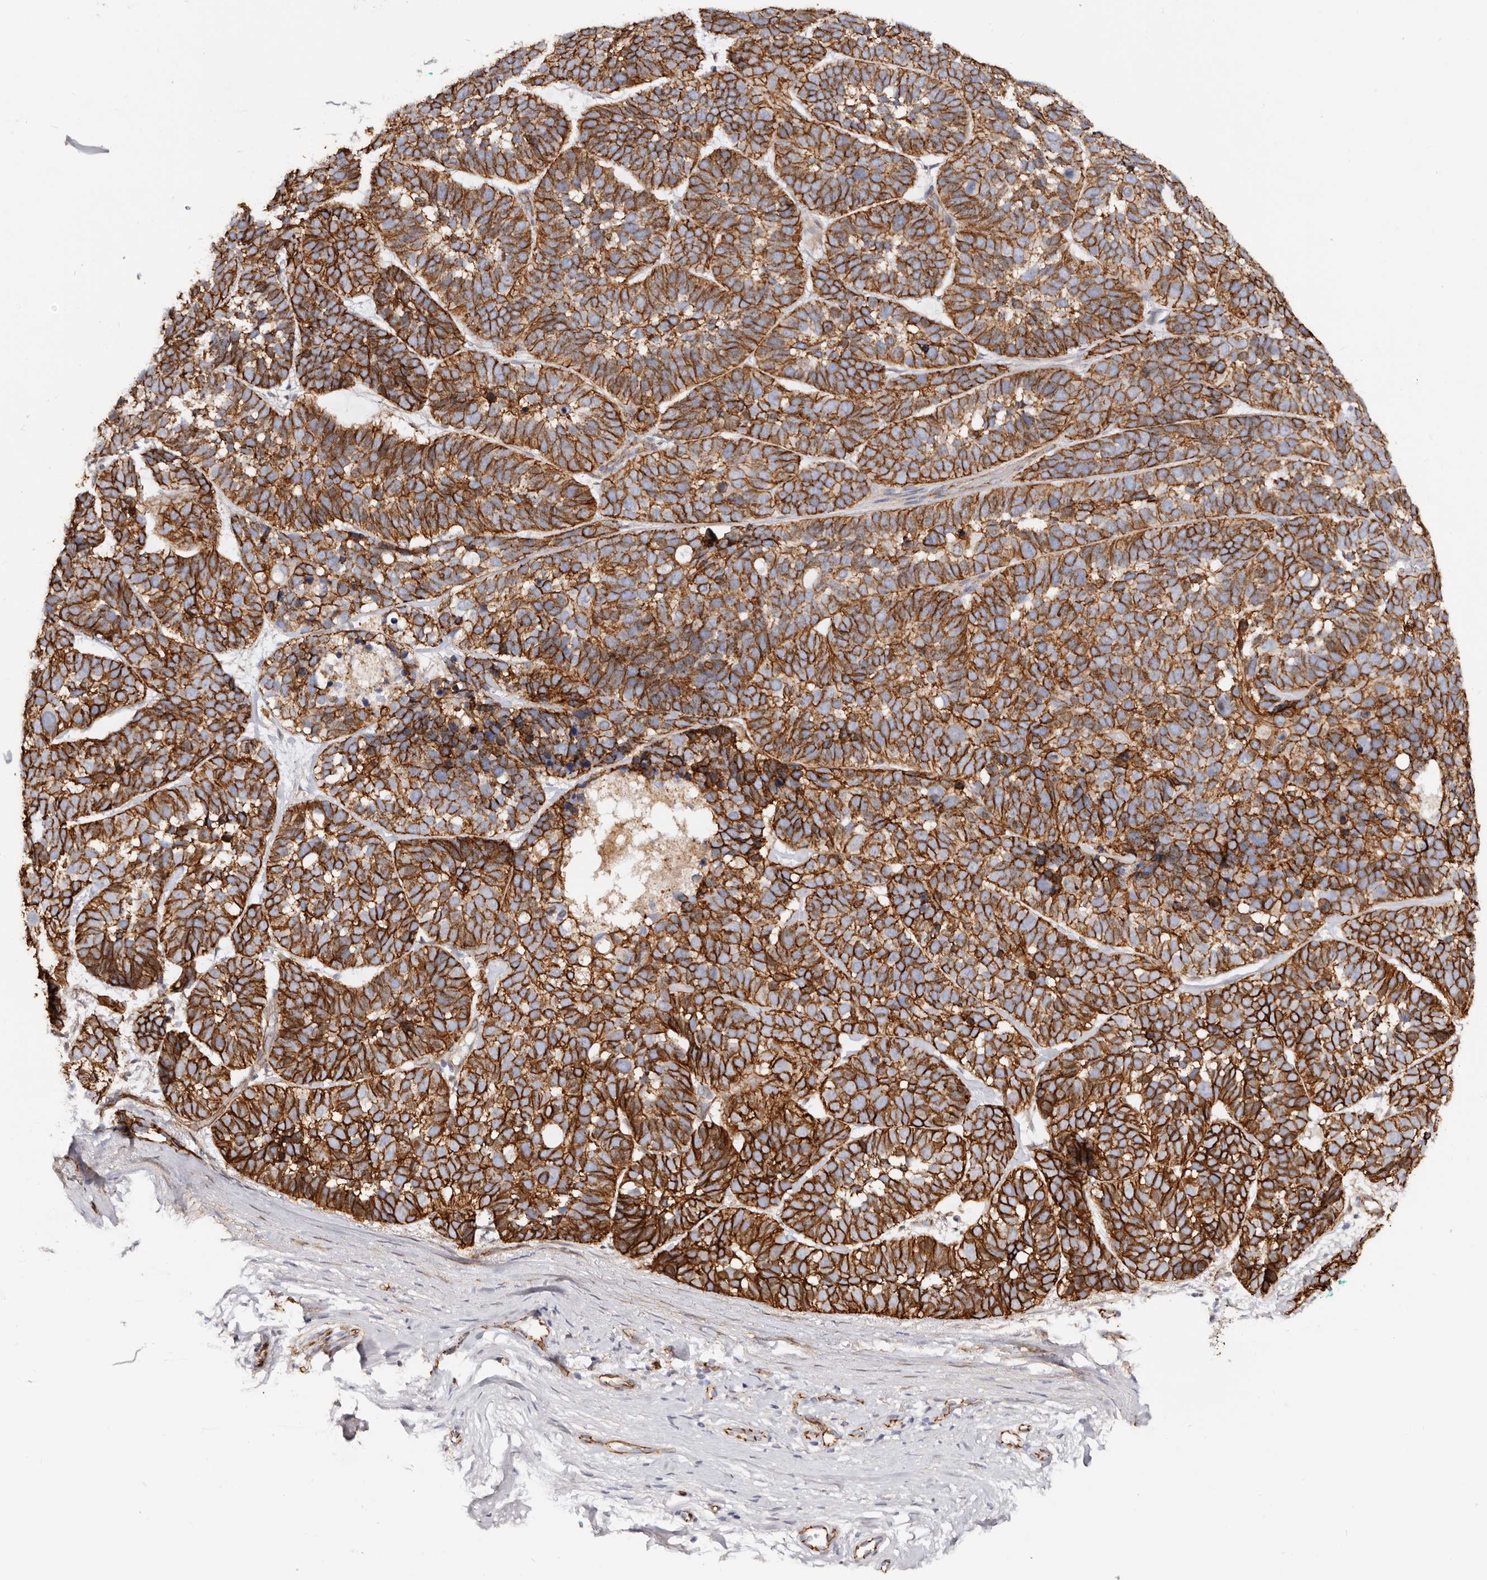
{"staining": {"intensity": "strong", "quantity": ">75%", "location": "cytoplasmic/membranous"}, "tissue": "skin cancer", "cell_type": "Tumor cells", "image_type": "cancer", "snomed": [{"axis": "morphology", "description": "Basal cell carcinoma"}, {"axis": "topography", "description": "Skin"}], "caption": "Skin basal cell carcinoma was stained to show a protein in brown. There is high levels of strong cytoplasmic/membranous staining in about >75% of tumor cells.", "gene": "CTNNB1", "patient": {"sex": "male", "age": 62}}